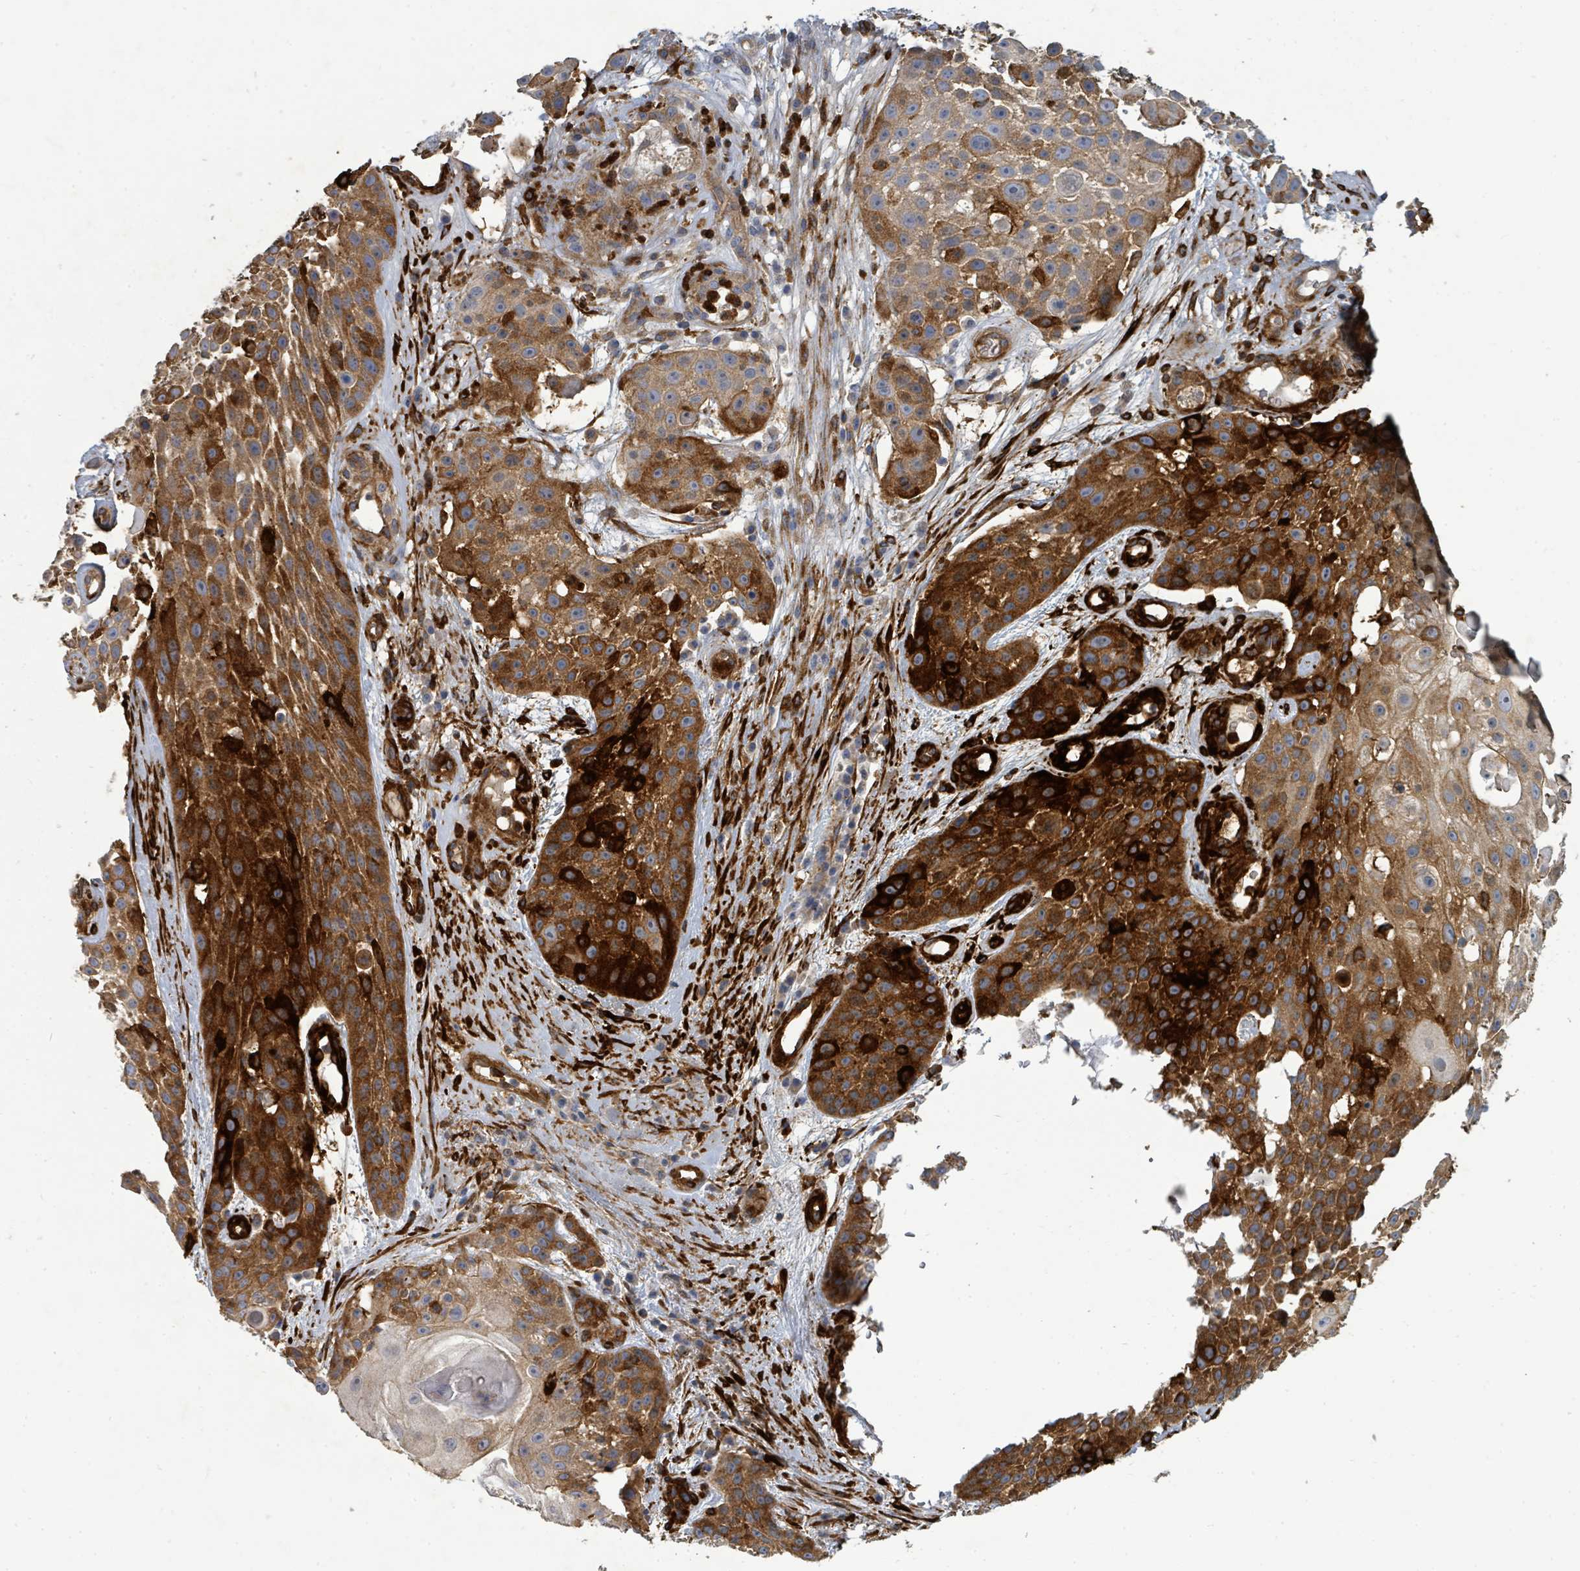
{"staining": {"intensity": "strong", "quantity": ">75%", "location": "cytoplasmic/membranous"}, "tissue": "skin cancer", "cell_type": "Tumor cells", "image_type": "cancer", "snomed": [{"axis": "morphology", "description": "Squamous cell carcinoma, NOS"}, {"axis": "topography", "description": "Skin"}], "caption": "Skin squamous cell carcinoma stained for a protein shows strong cytoplasmic/membranous positivity in tumor cells.", "gene": "IFIT1", "patient": {"sex": "female", "age": 86}}